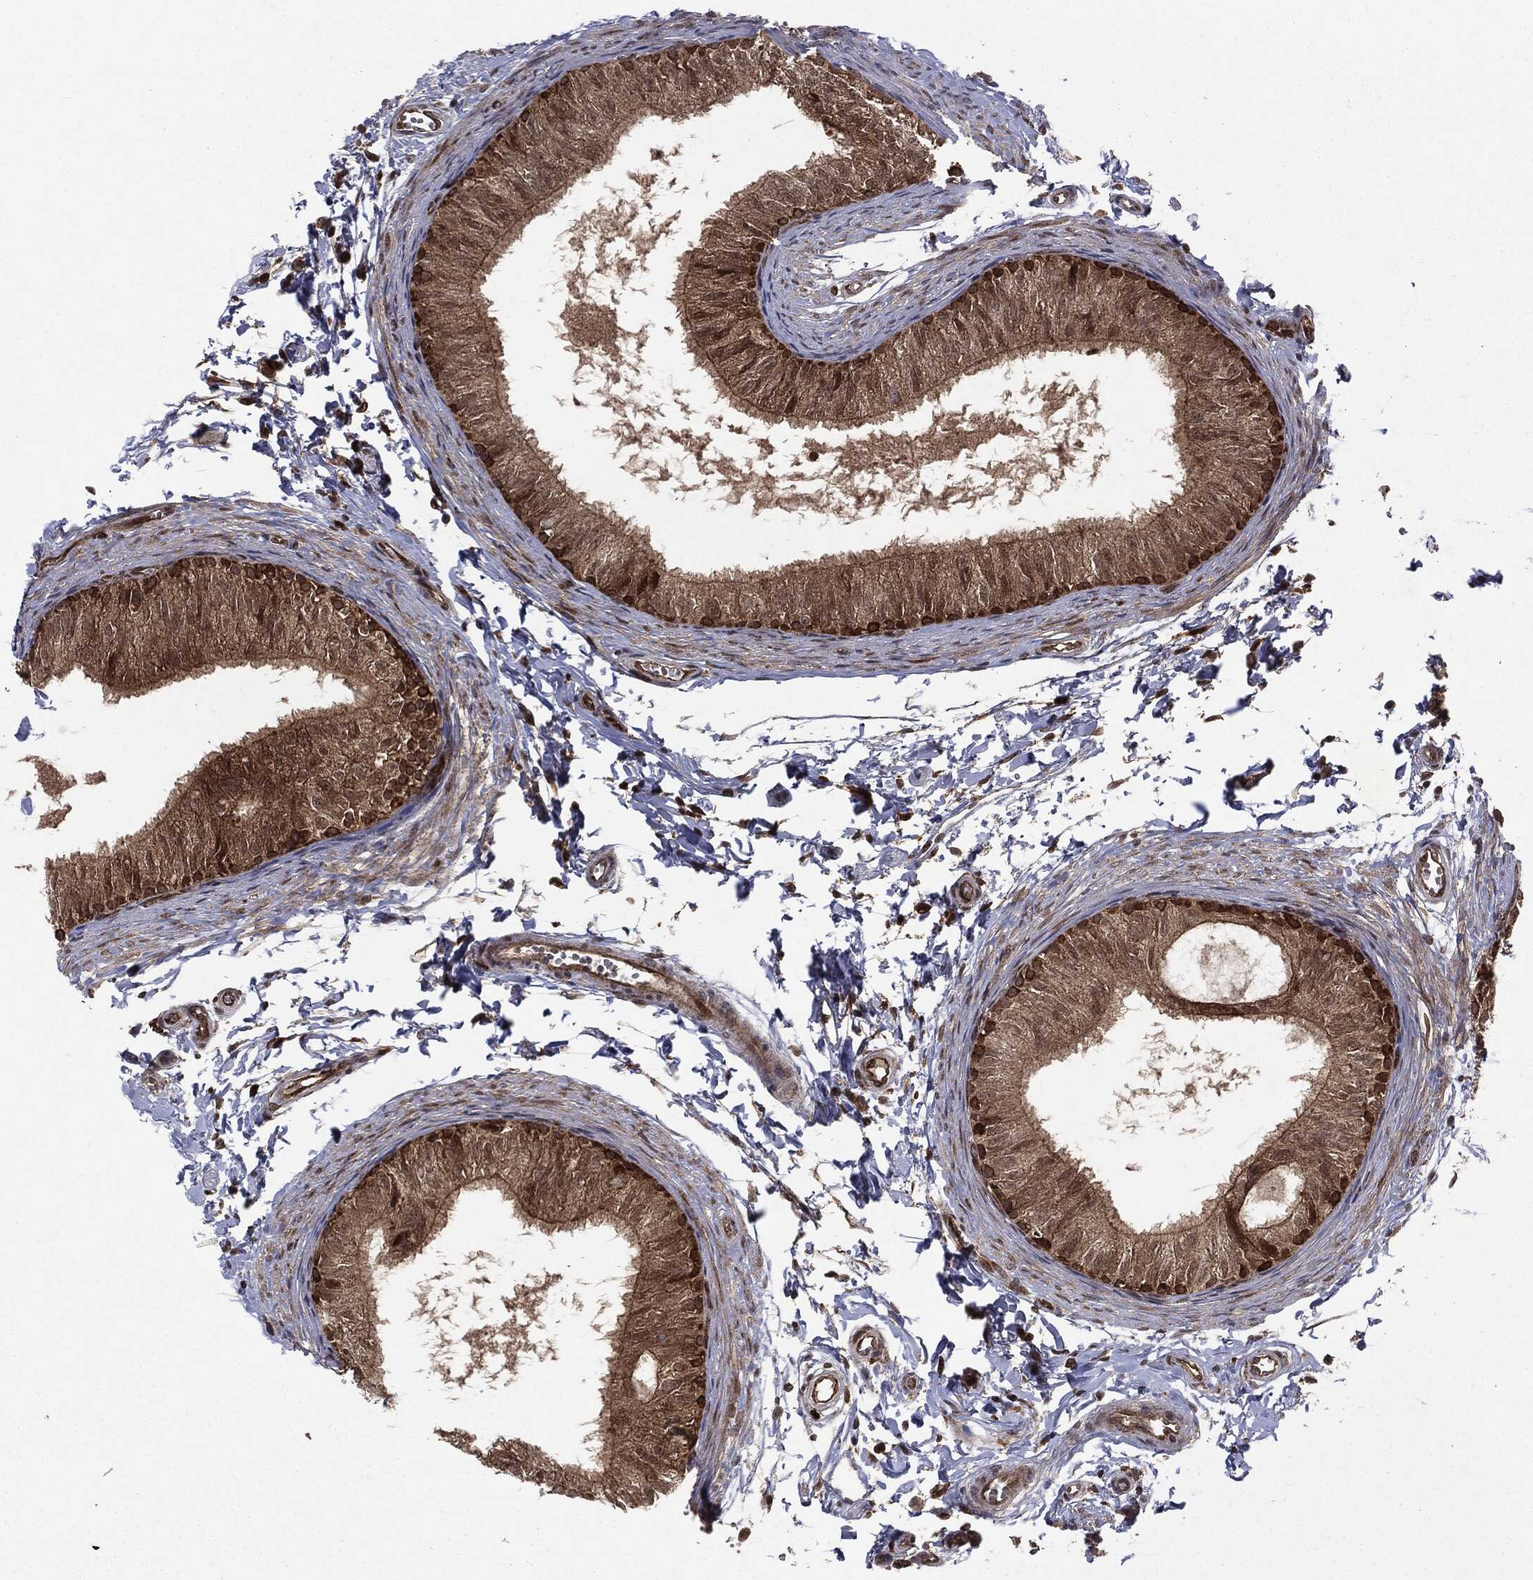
{"staining": {"intensity": "strong", "quantity": ">75%", "location": "cytoplasmic/membranous"}, "tissue": "epididymis", "cell_type": "Glandular cells", "image_type": "normal", "snomed": [{"axis": "morphology", "description": "Normal tissue, NOS"}, {"axis": "topography", "description": "Epididymis"}], "caption": "Immunohistochemical staining of normal epididymis reveals >75% levels of strong cytoplasmic/membranous protein expression in about >75% of glandular cells.", "gene": "OTUB1", "patient": {"sex": "male", "age": 22}}